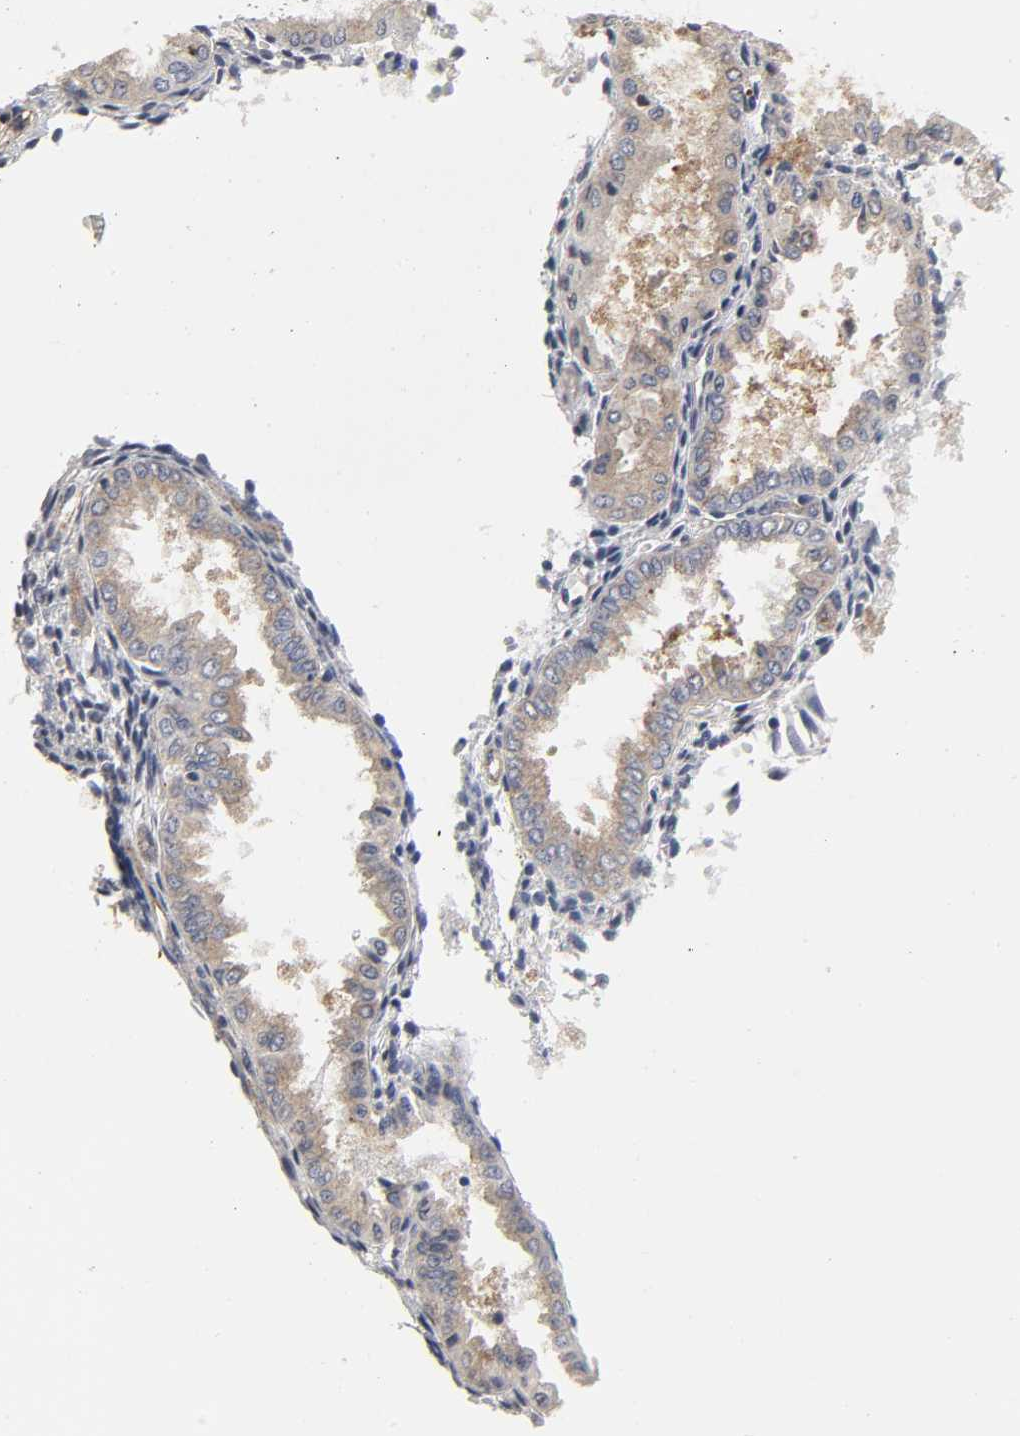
{"staining": {"intensity": "moderate", "quantity": "25%-75%", "location": "cytoplasmic/membranous"}, "tissue": "endometrium", "cell_type": "Cells in endometrial stroma", "image_type": "normal", "snomed": [{"axis": "morphology", "description": "Normal tissue, NOS"}, {"axis": "topography", "description": "Endometrium"}], "caption": "Protein analysis of benign endometrium displays moderate cytoplasmic/membranous expression in approximately 25%-75% of cells in endometrial stroma. (DAB (3,3'-diaminobenzidine) = brown stain, brightfield microscopy at high magnification).", "gene": "SH3GLB1", "patient": {"sex": "female", "age": 33}}